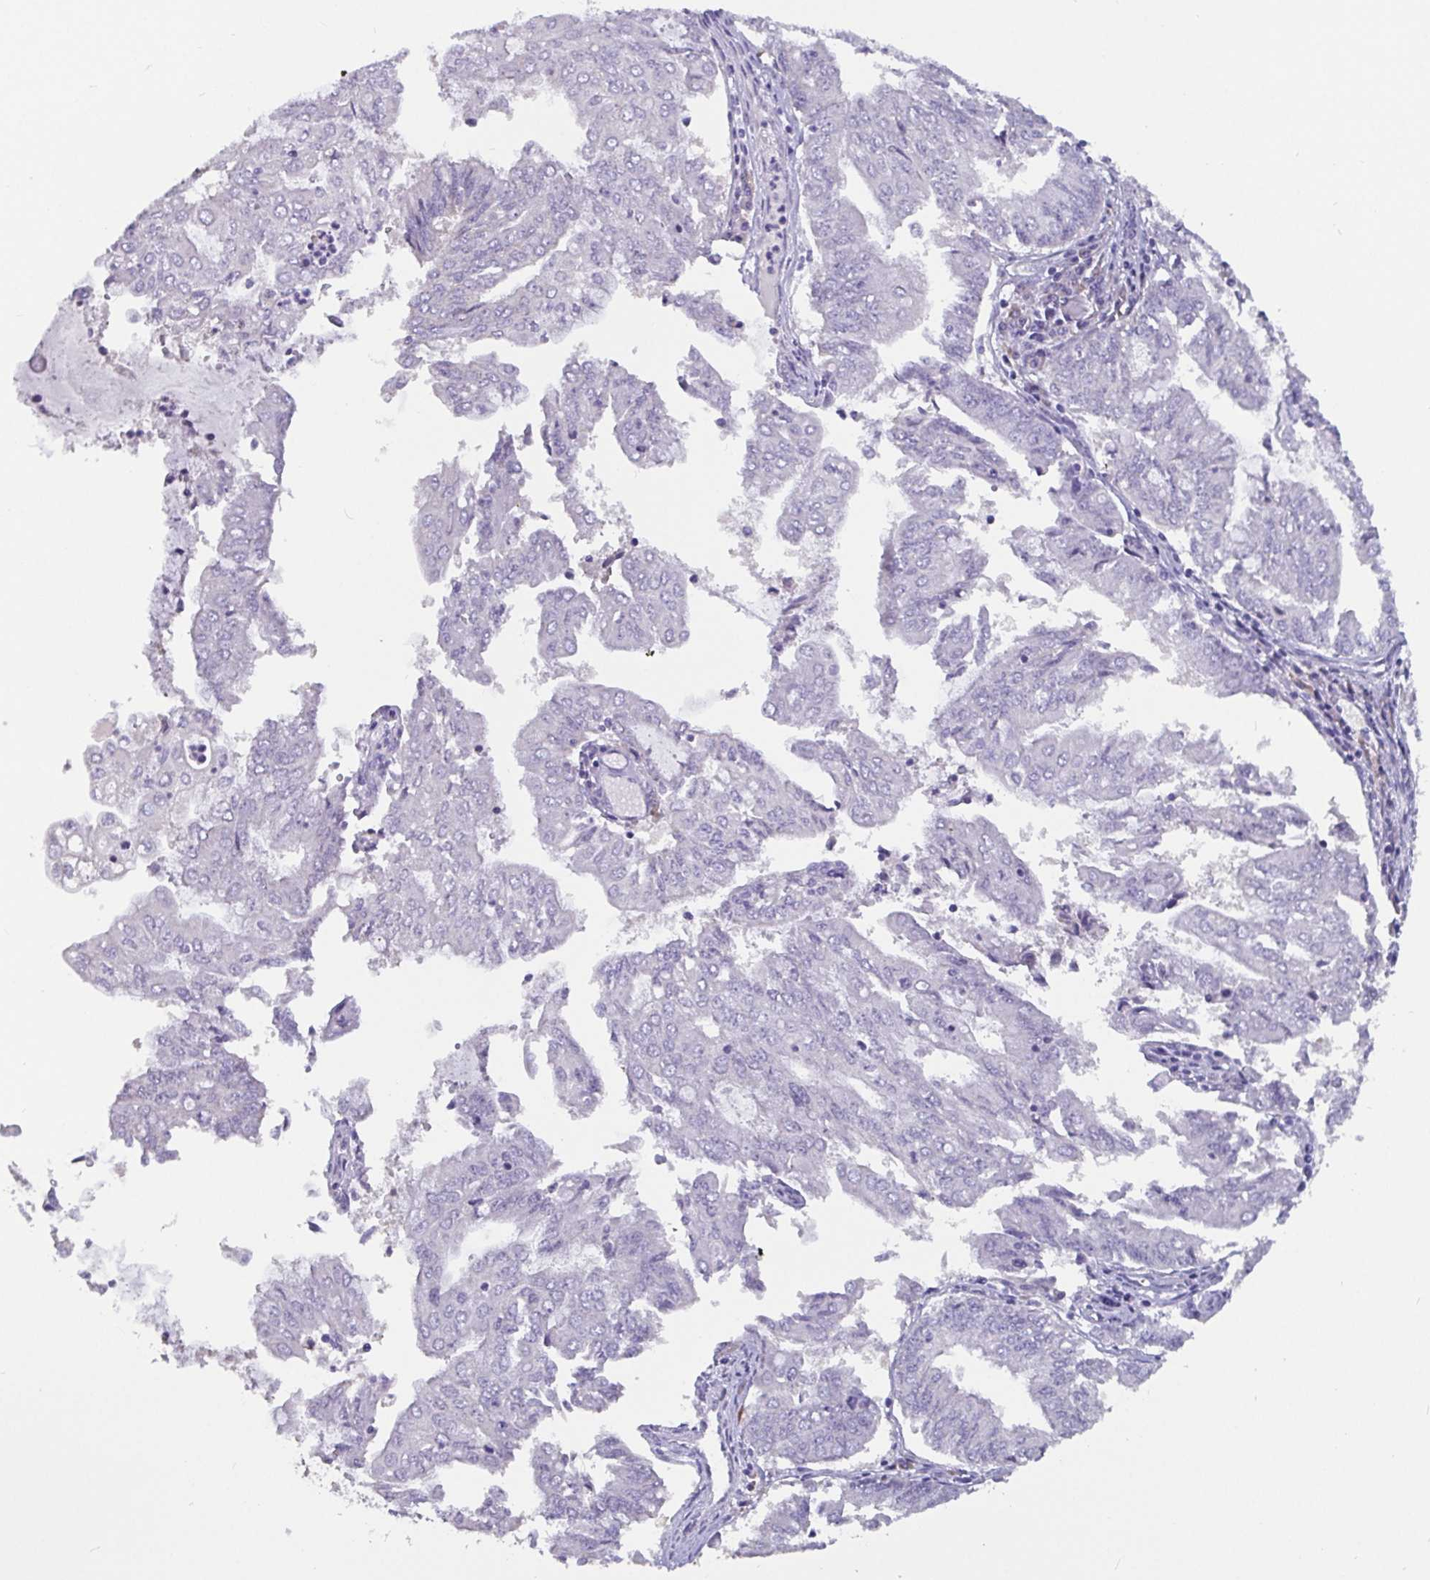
{"staining": {"intensity": "negative", "quantity": "none", "location": "none"}, "tissue": "endometrial cancer", "cell_type": "Tumor cells", "image_type": "cancer", "snomed": [{"axis": "morphology", "description": "Adenocarcinoma, NOS"}, {"axis": "topography", "description": "Endometrium"}], "caption": "The IHC micrograph has no significant staining in tumor cells of endometrial adenocarcinoma tissue.", "gene": "ADAMTS6", "patient": {"sex": "female", "age": 61}}